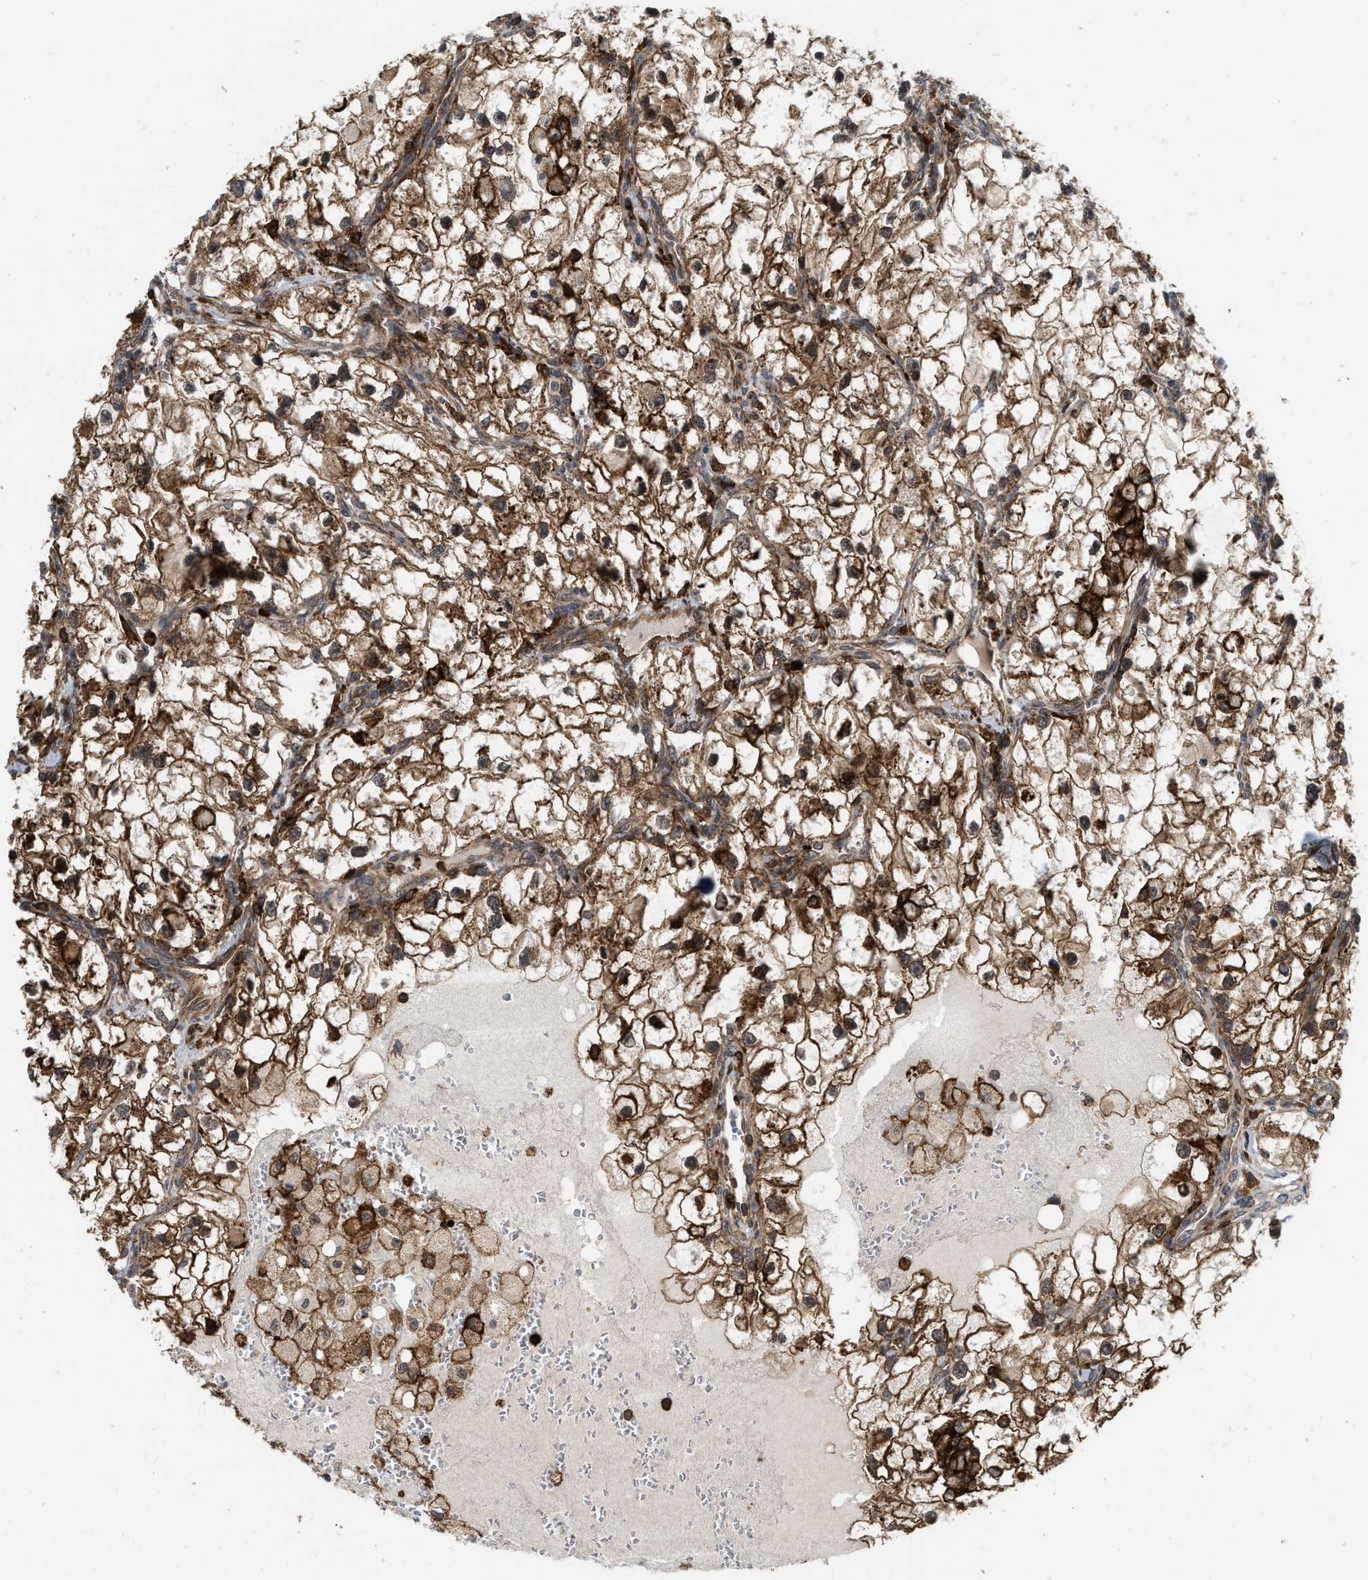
{"staining": {"intensity": "strong", "quantity": ">75%", "location": "cytoplasmic/membranous"}, "tissue": "renal cancer", "cell_type": "Tumor cells", "image_type": "cancer", "snomed": [{"axis": "morphology", "description": "Adenocarcinoma, NOS"}, {"axis": "topography", "description": "Kidney"}], "caption": "Human adenocarcinoma (renal) stained with a brown dye shows strong cytoplasmic/membranous positive staining in approximately >75% of tumor cells.", "gene": "IQCE", "patient": {"sex": "female", "age": 70}}